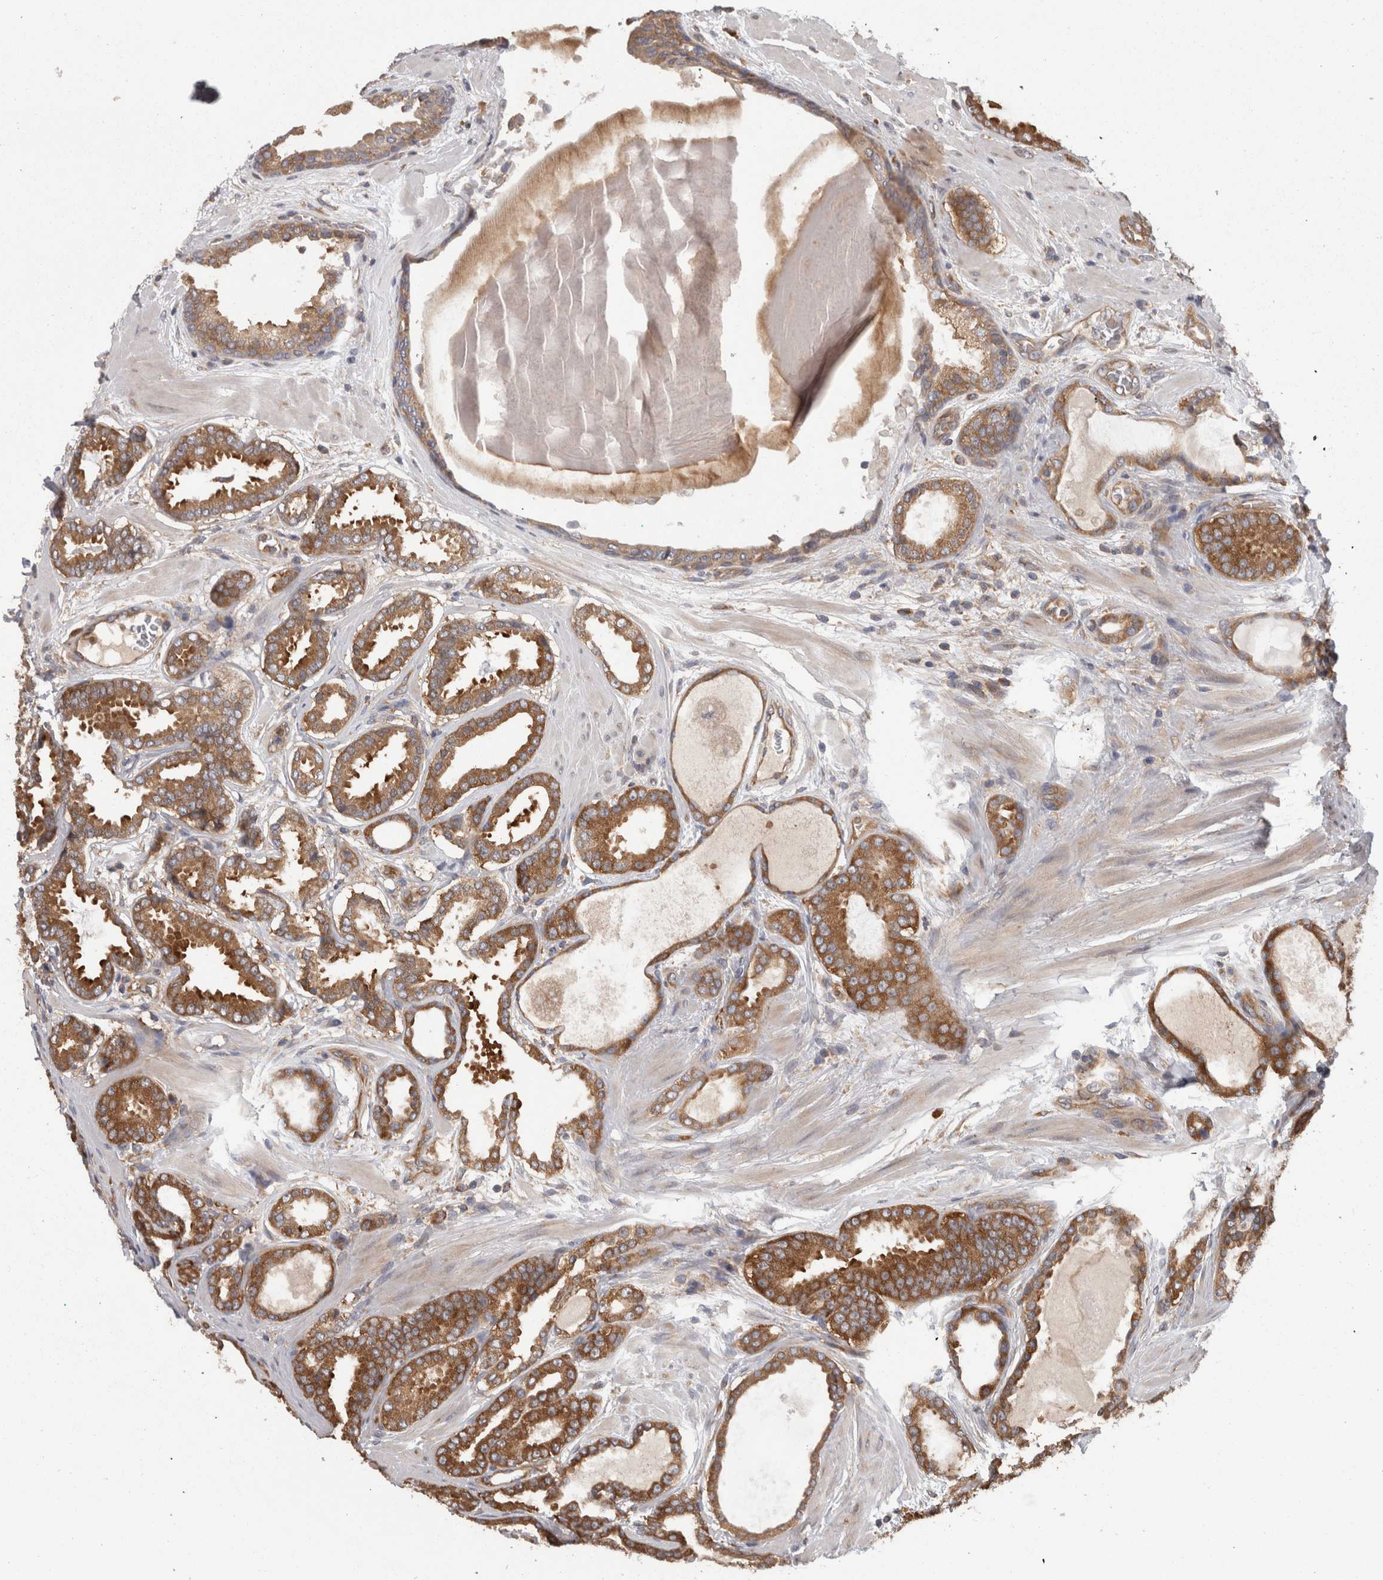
{"staining": {"intensity": "strong", "quantity": ">75%", "location": "cytoplasmic/membranous"}, "tissue": "prostate cancer", "cell_type": "Tumor cells", "image_type": "cancer", "snomed": [{"axis": "morphology", "description": "Adenocarcinoma, High grade"}, {"axis": "topography", "description": "Prostate"}], "caption": "This is a micrograph of immunohistochemistry (IHC) staining of prostate cancer (high-grade adenocarcinoma), which shows strong expression in the cytoplasmic/membranous of tumor cells.", "gene": "SMCR8", "patient": {"sex": "male", "age": 60}}